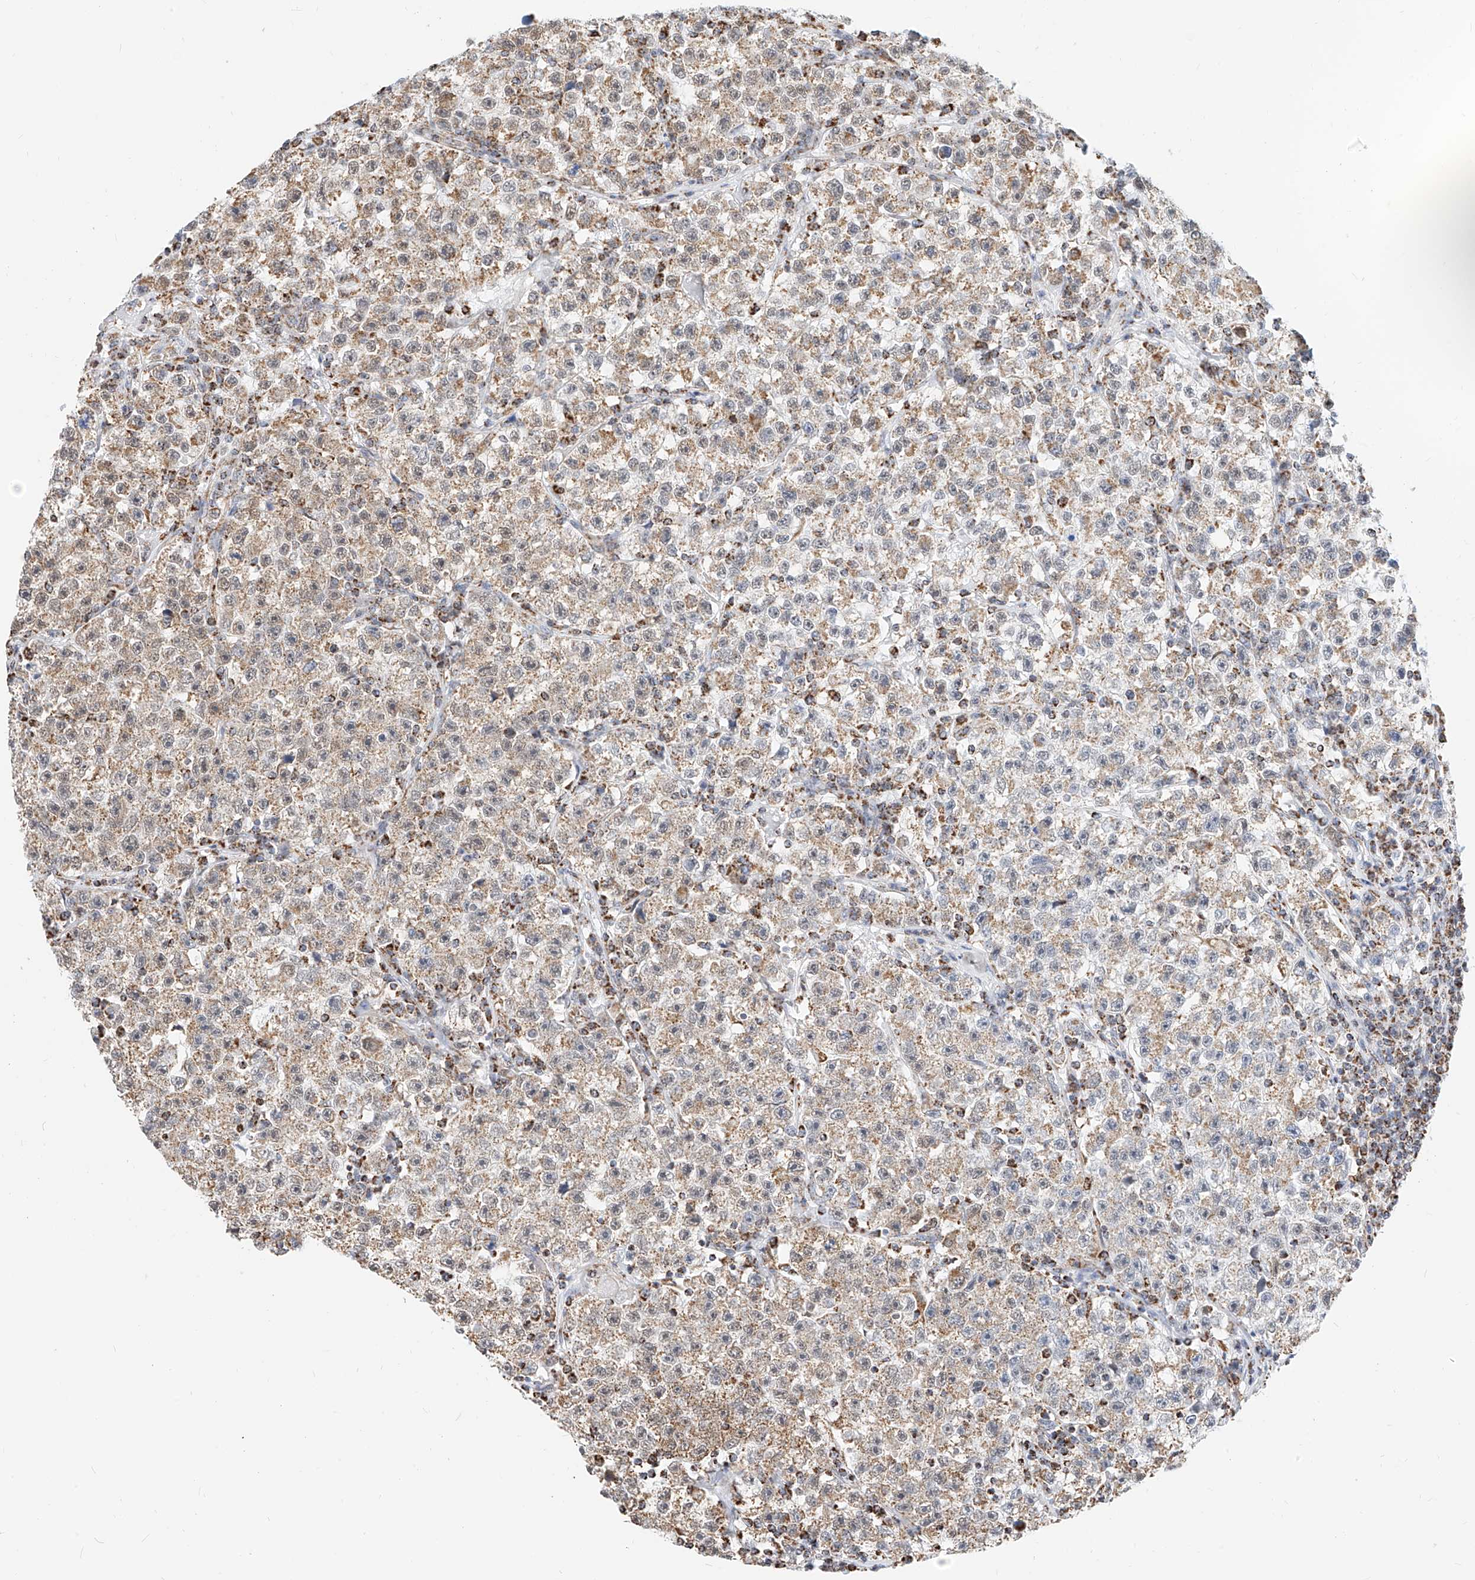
{"staining": {"intensity": "weak", "quantity": ">75%", "location": "cytoplasmic/membranous"}, "tissue": "testis cancer", "cell_type": "Tumor cells", "image_type": "cancer", "snomed": [{"axis": "morphology", "description": "Seminoma, NOS"}, {"axis": "topography", "description": "Testis"}], "caption": "A low amount of weak cytoplasmic/membranous expression is seen in approximately >75% of tumor cells in testis cancer tissue.", "gene": "NALCN", "patient": {"sex": "male", "age": 22}}